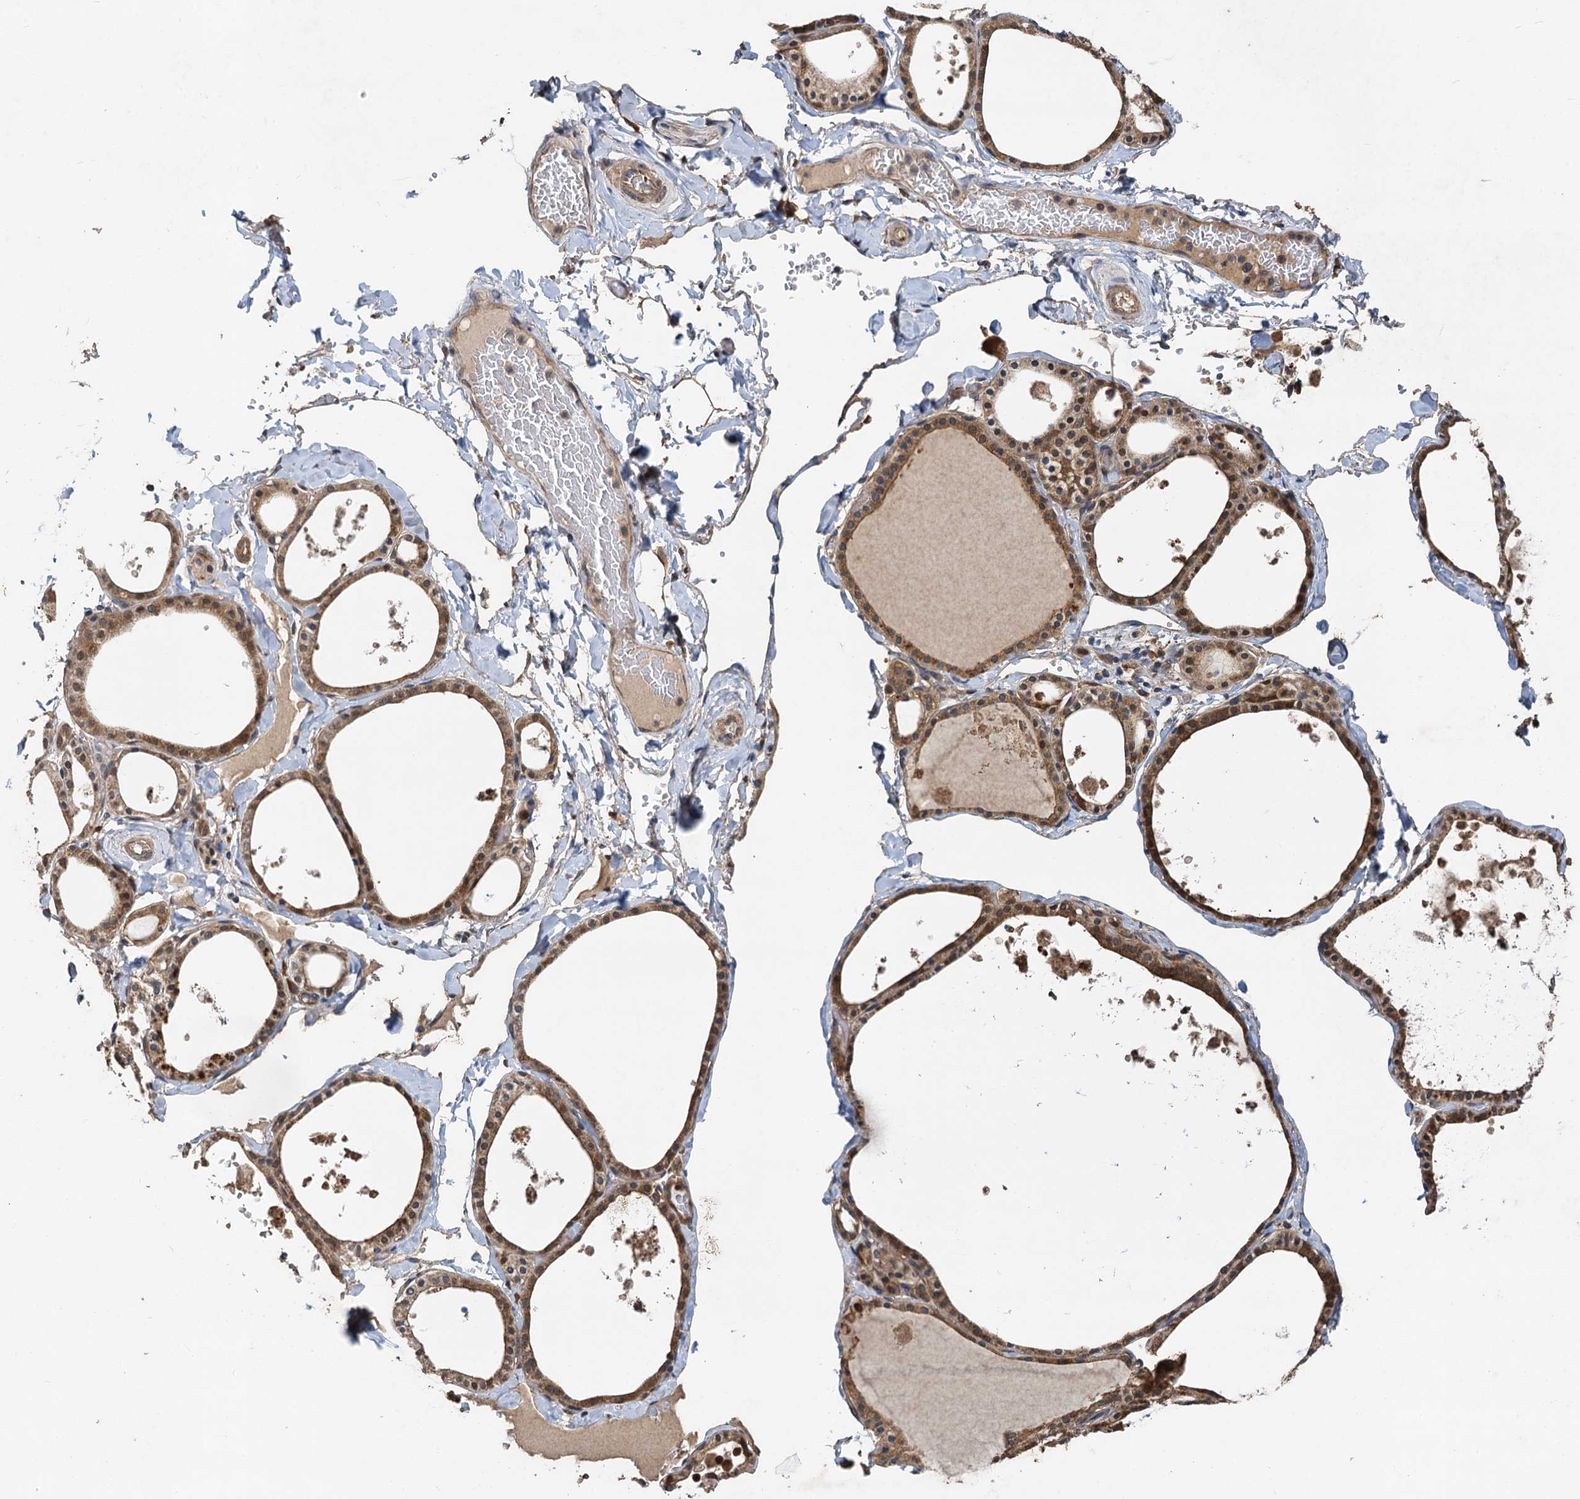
{"staining": {"intensity": "moderate", "quantity": ">75%", "location": "cytoplasmic/membranous"}, "tissue": "thyroid gland", "cell_type": "Glandular cells", "image_type": "normal", "snomed": [{"axis": "morphology", "description": "Normal tissue, NOS"}, {"axis": "topography", "description": "Thyroid gland"}], "caption": "Thyroid gland stained for a protein shows moderate cytoplasmic/membranous positivity in glandular cells. The staining is performed using DAB (3,3'-diaminobenzidine) brown chromogen to label protein expression. The nuclei are counter-stained blue using hematoxylin.", "gene": "HYI", "patient": {"sex": "male", "age": 56}}